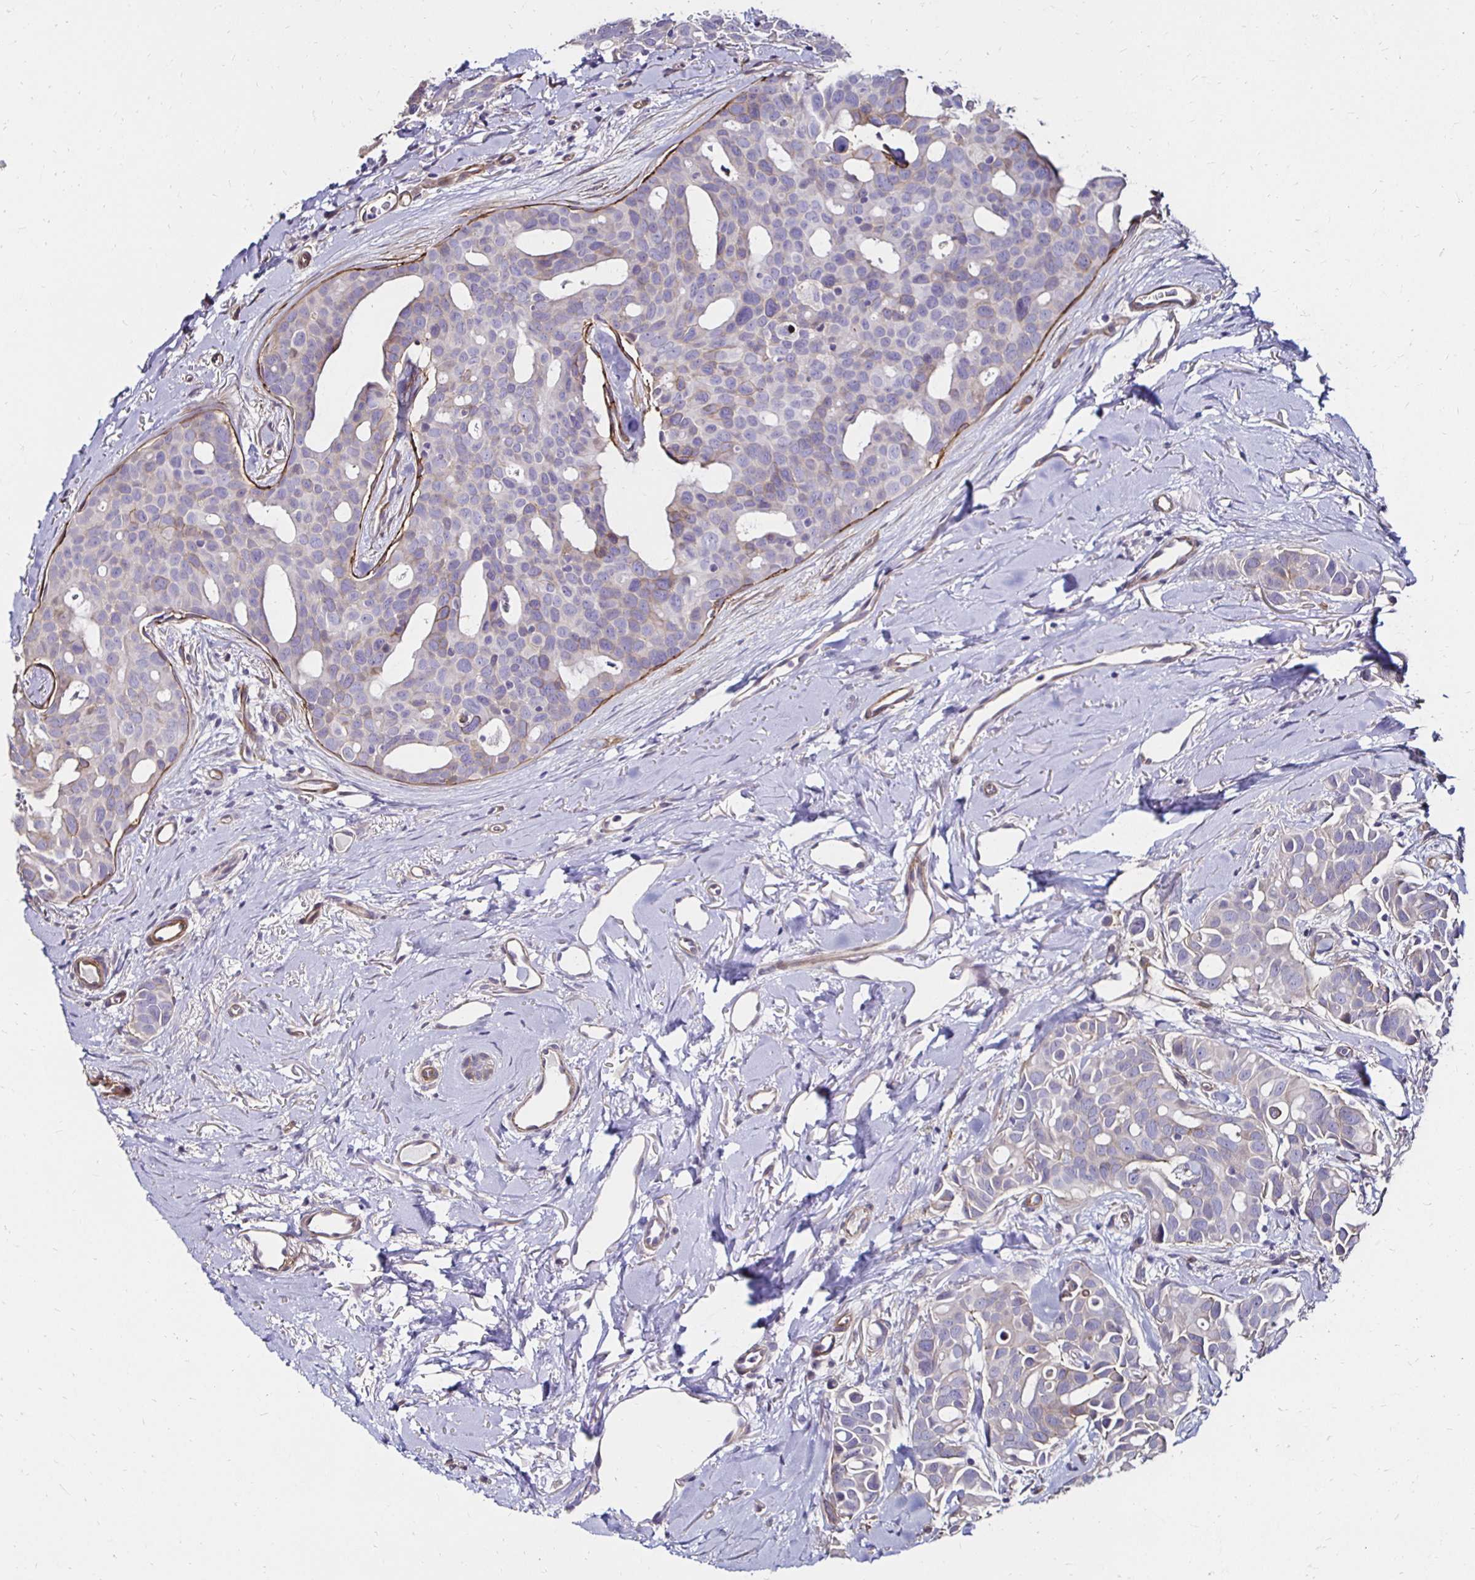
{"staining": {"intensity": "negative", "quantity": "none", "location": "none"}, "tissue": "breast cancer", "cell_type": "Tumor cells", "image_type": "cancer", "snomed": [{"axis": "morphology", "description": "Duct carcinoma"}, {"axis": "topography", "description": "Breast"}], "caption": "Immunohistochemistry photomicrograph of invasive ductal carcinoma (breast) stained for a protein (brown), which demonstrates no positivity in tumor cells.", "gene": "ITGB1", "patient": {"sex": "female", "age": 54}}